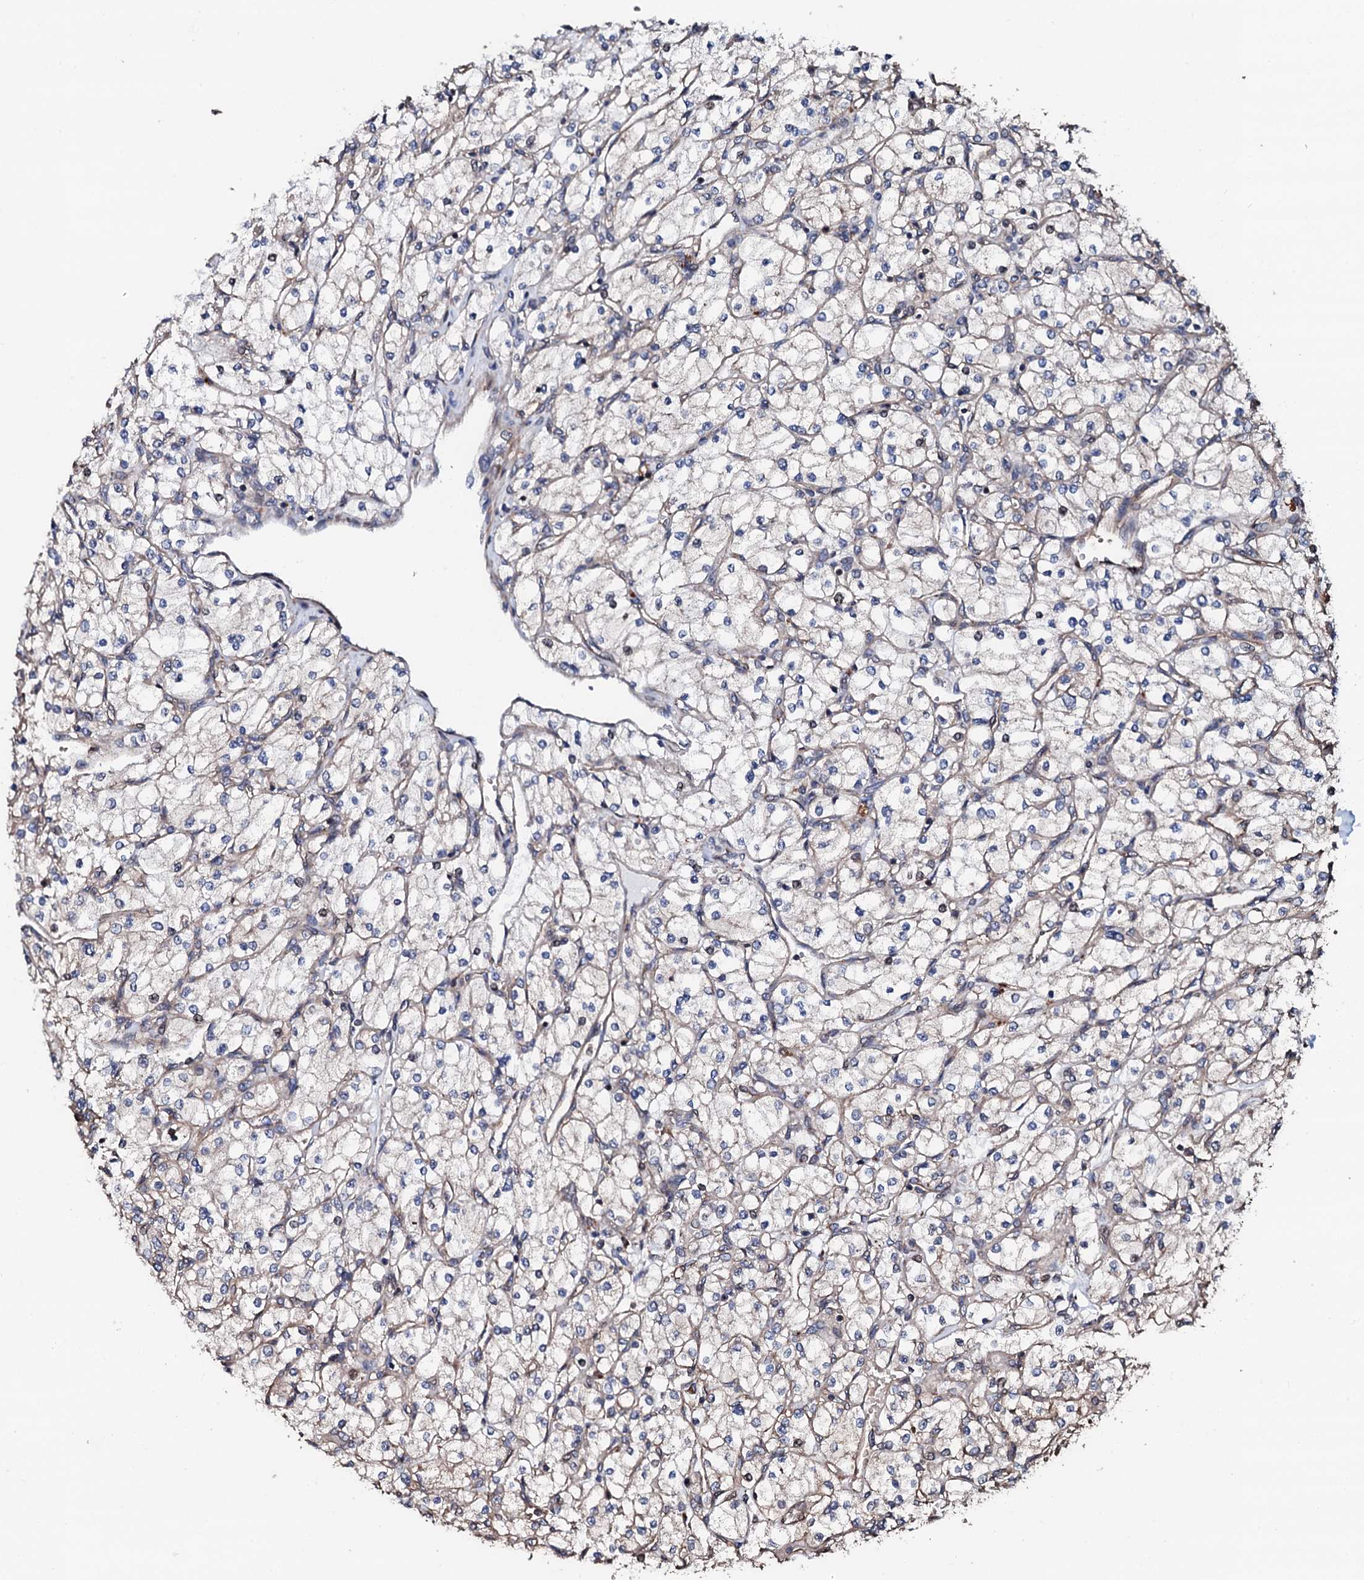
{"staining": {"intensity": "negative", "quantity": "none", "location": "none"}, "tissue": "renal cancer", "cell_type": "Tumor cells", "image_type": "cancer", "snomed": [{"axis": "morphology", "description": "Adenocarcinoma, NOS"}, {"axis": "topography", "description": "Kidney"}], "caption": "Micrograph shows no significant protein positivity in tumor cells of adenocarcinoma (renal).", "gene": "CKAP5", "patient": {"sex": "male", "age": 80}}